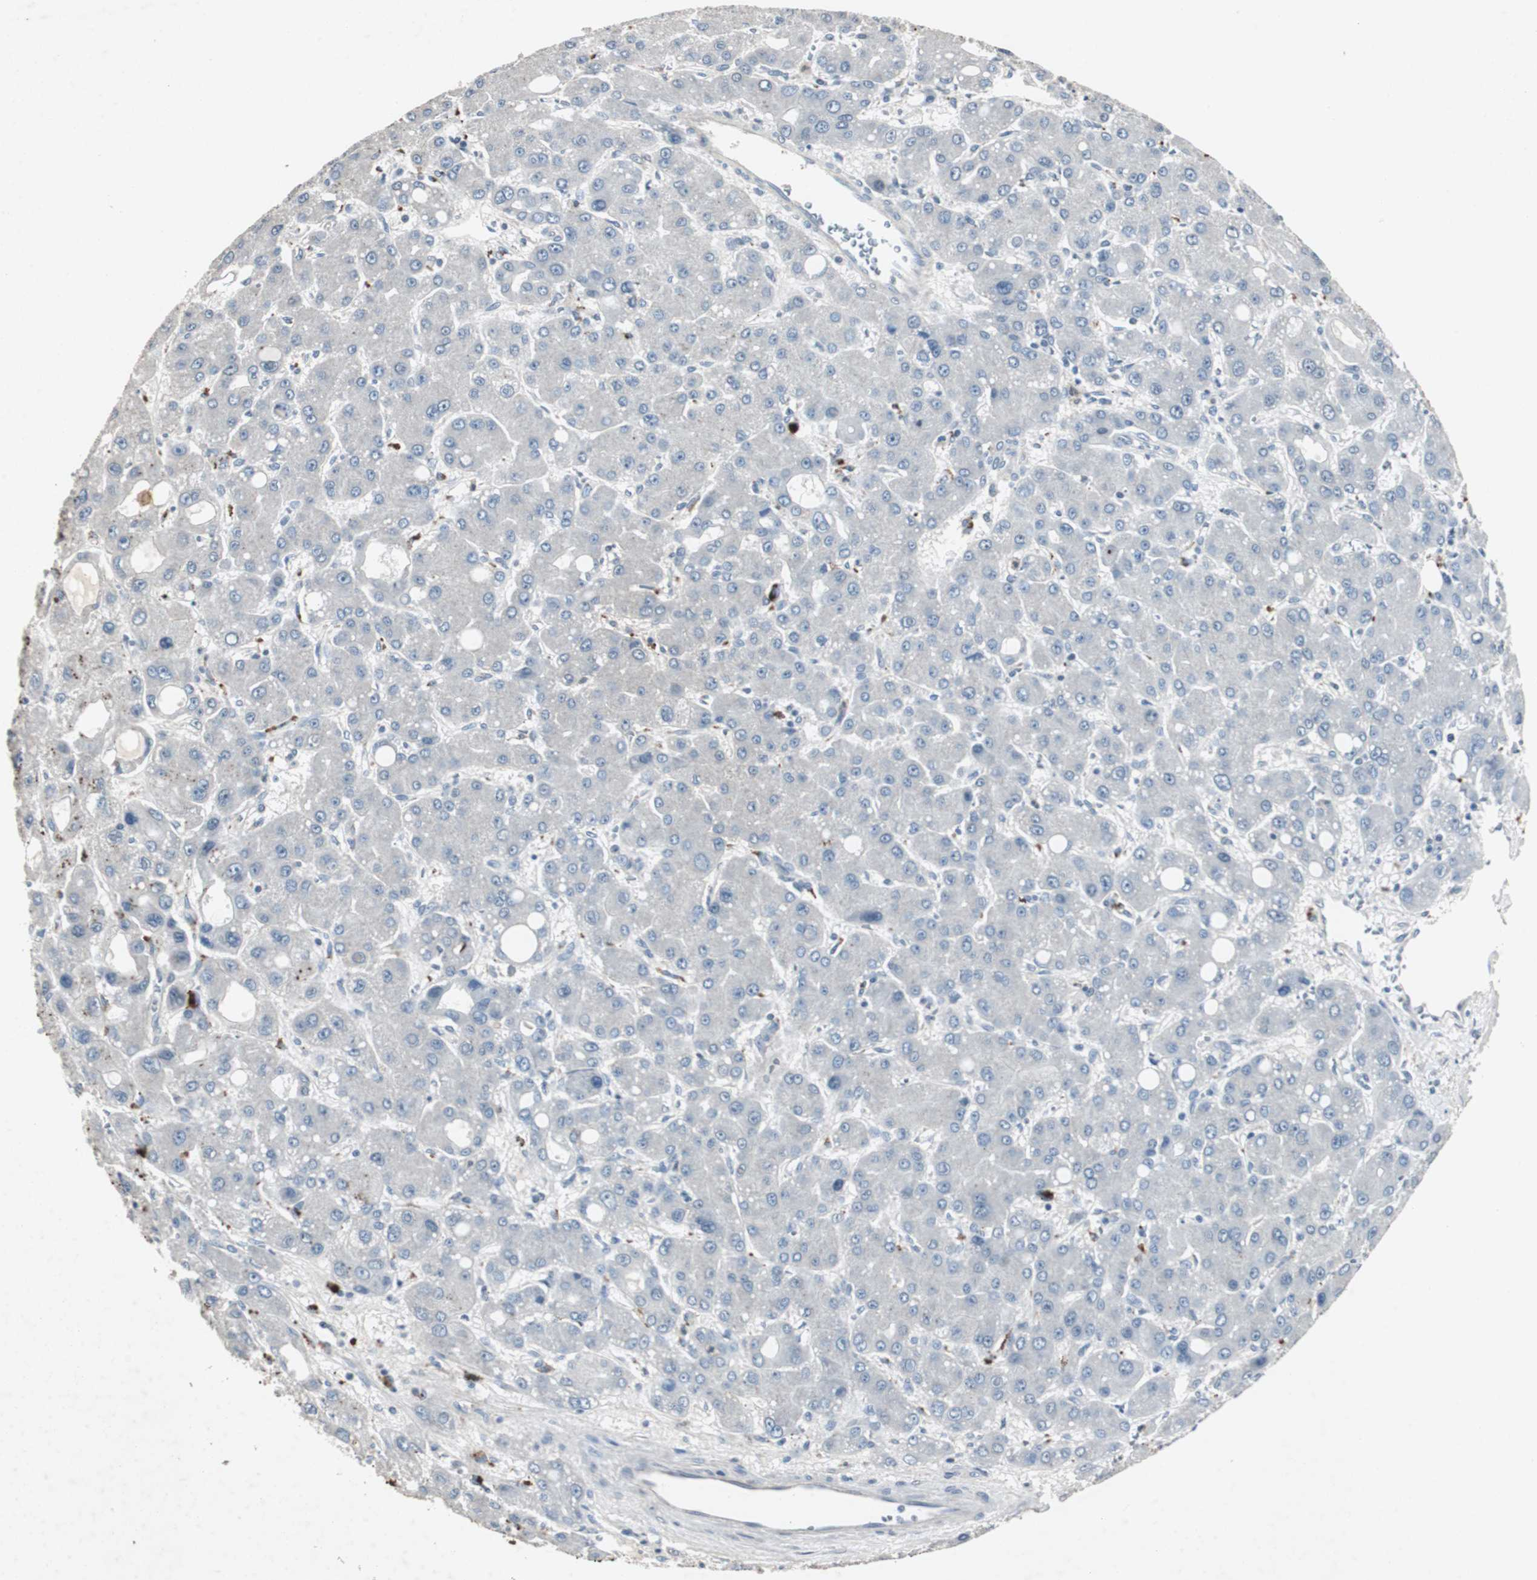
{"staining": {"intensity": "negative", "quantity": "none", "location": "none"}, "tissue": "liver cancer", "cell_type": "Tumor cells", "image_type": "cancer", "snomed": [{"axis": "morphology", "description": "Carcinoma, Hepatocellular, NOS"}, {"axis": "topography", "description": "Liver"}], "caption": "Tumor cells show no significant protein positivity in hepatocellular carcinoma (liver).", "gene": "ADNP2", "patient": {"sex": "male", "age": 55}}